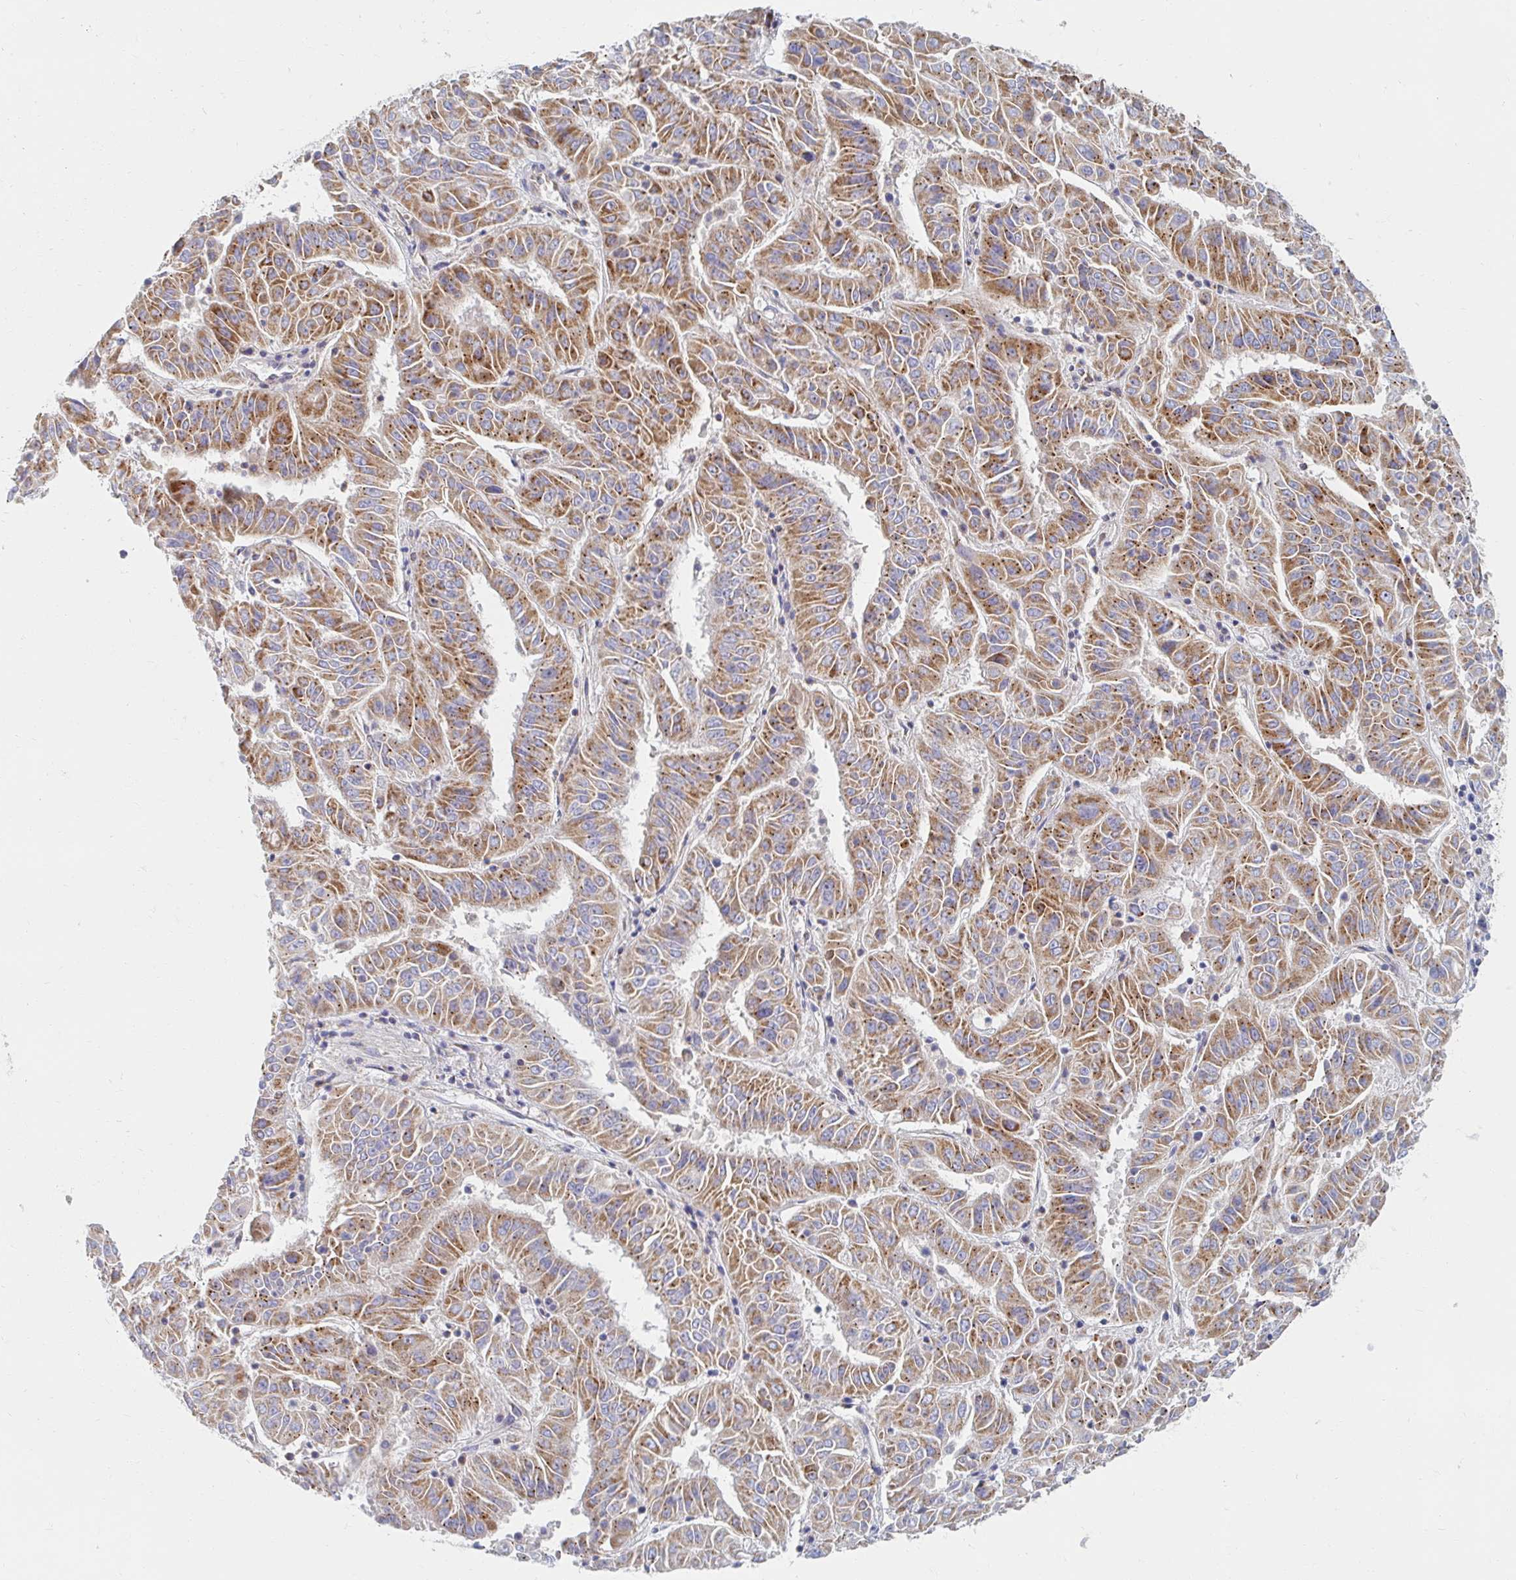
{"staining": {"intensity": "moderate", "quantity": ">75%", "location": "cytoplasmic/membranous"}, "tissue": "pancreatic cancer", "cell_type": "Tumor cells", "image_type": "cancer", "snomed": [{"axis": "morphology", "description": "Adenocarcinoma, NOS"}, {"axis": "topography", "description": "Pancreas"}], "caption": "Protein expression analysis of human pancreatic cancer (adenocarcinoma) reveals moderate cytoplasmic/membranous staining in approximately >75% of tumor cells.", "gene": "MAVS", "patient": {"sex": "male", "age": 63}}